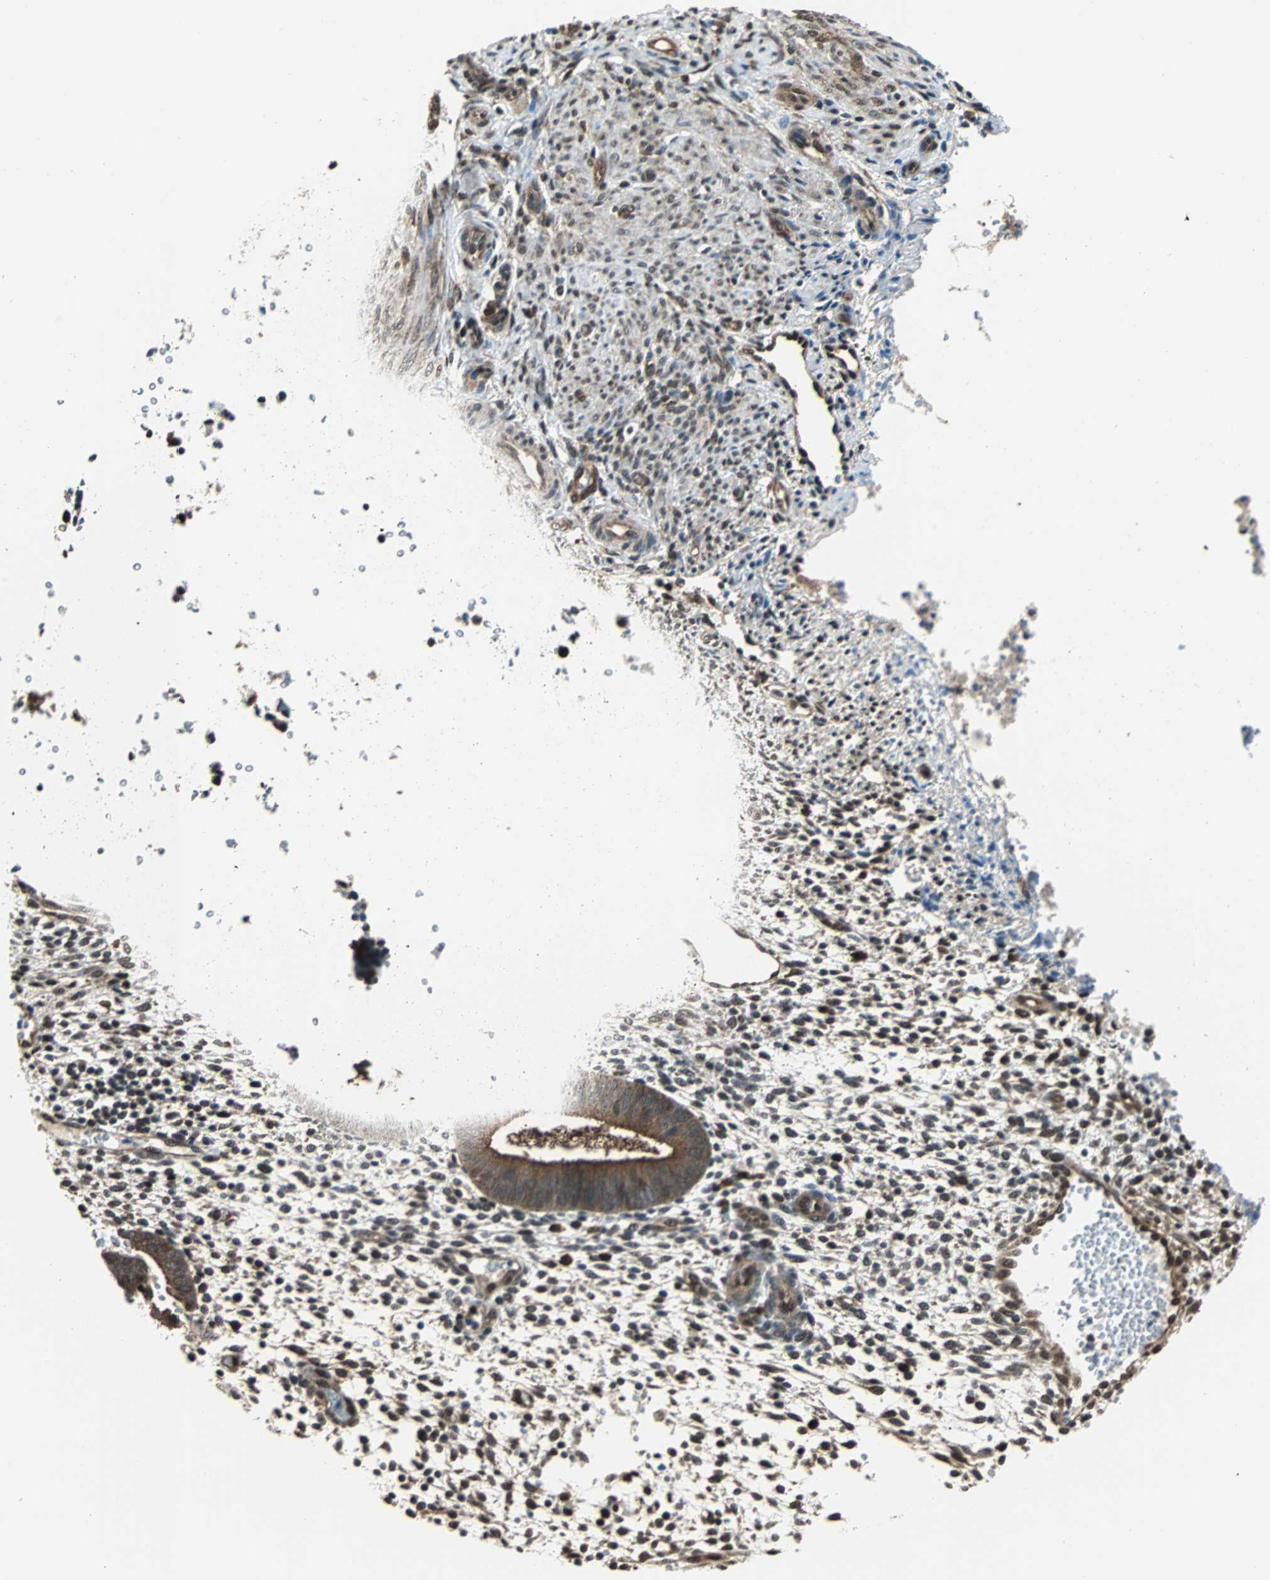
{"staining": {"intensity": "weak", "quantity": ">75%", "location": "cytoplasmic/membranous,nuclear"}, "tissue": "endometrium", "cell_type": "Cells in endometrial stroma", "image_type": "normal", "snomed": [{"axis": "morphology", "description": "Normal tissue, NOS"}, {"axis": "topography", "description": "Endometrium"}], "caption": "Immunohistochemical staining of unremarkable human endometrium demonstrates low levels of weak cytoplasmic/membranous,nuclear positivity in approximately >75% of cells in endometrial stroma.", "gene": "VCP", "patient": {"sex": "female", "age": 35}}